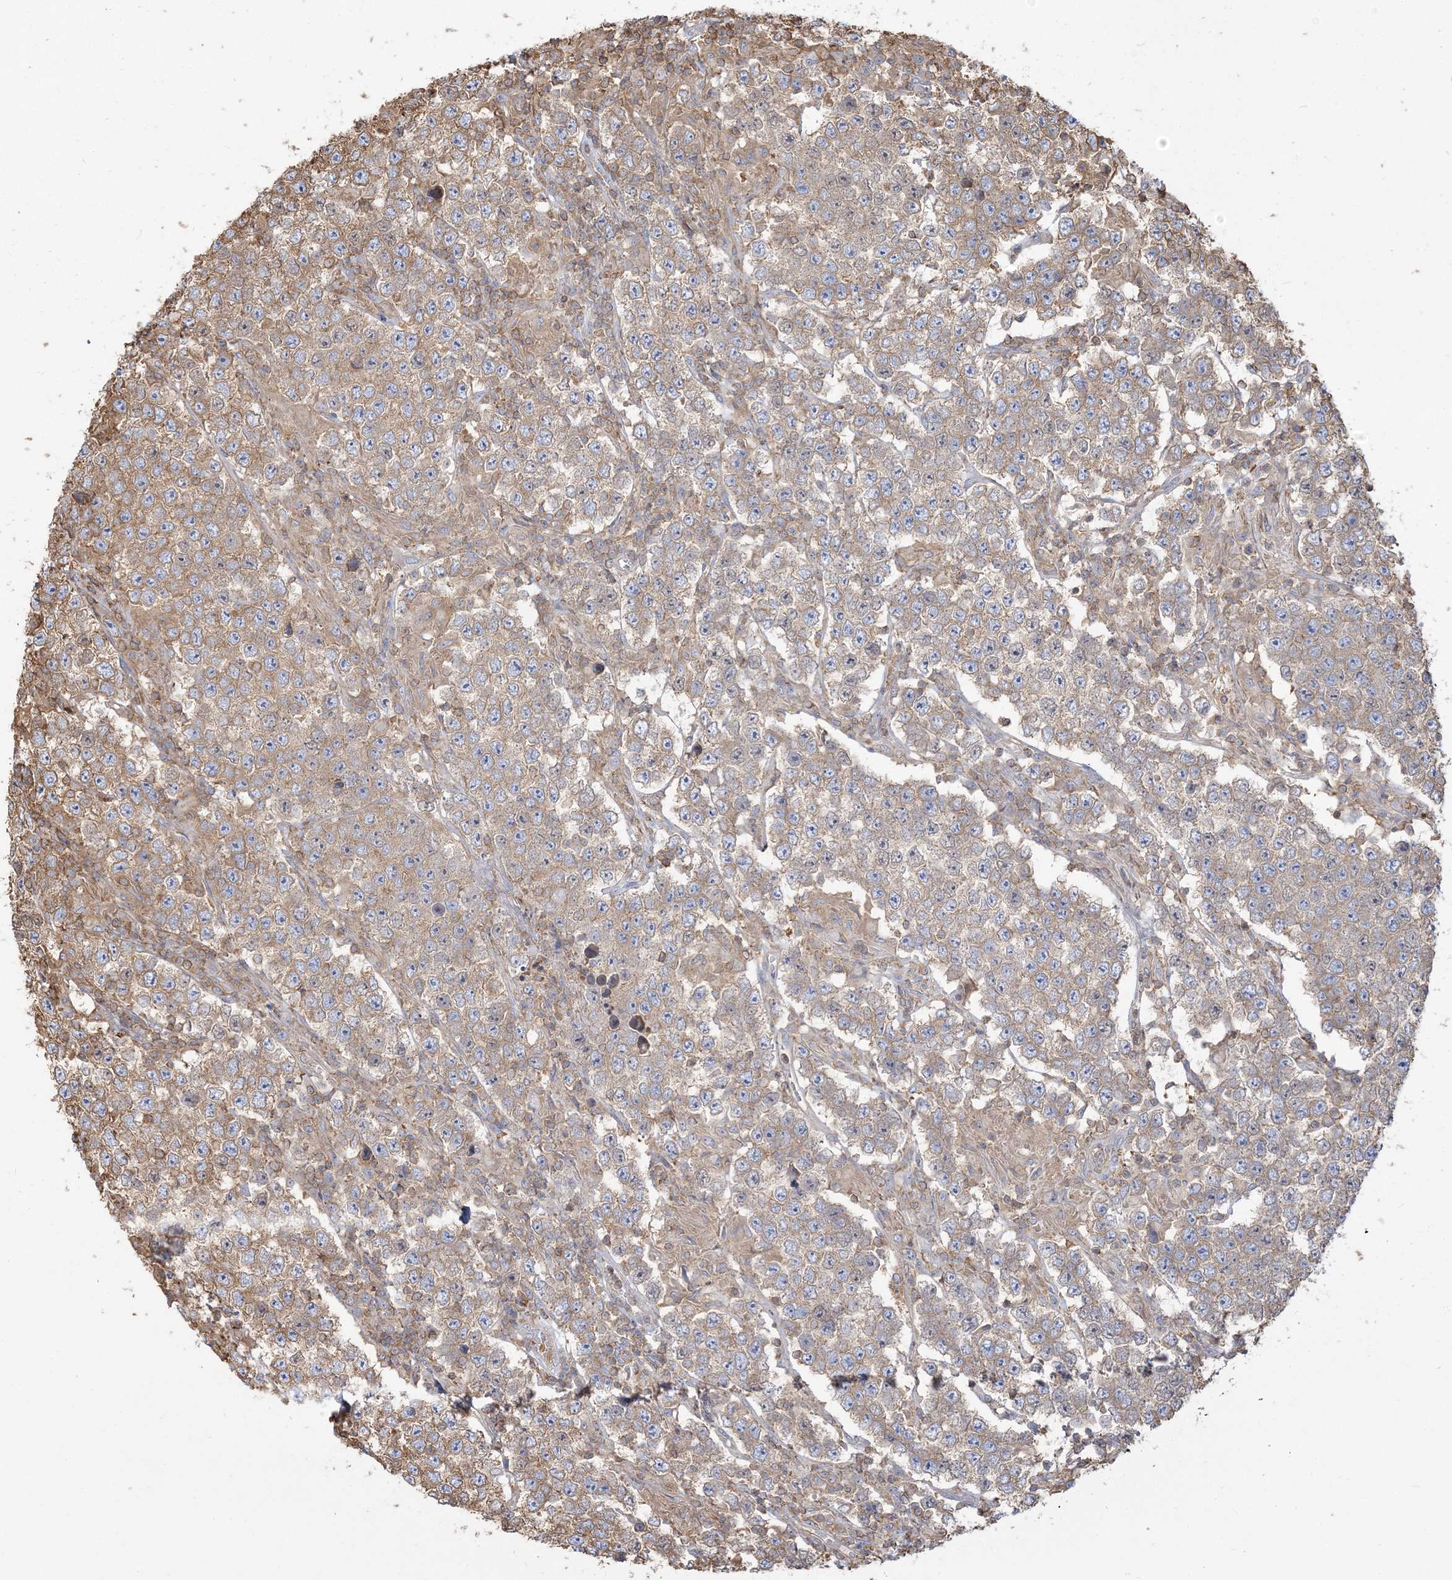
{"staining": {"intensity": "weak", "quantity": ">75%", "location": "cytoplasmic/membranous"}, "tissue": "testis cancer", "cell_type": "Tumor cells", "image_type": "cancer", "snomed": [{"axis": "morphology", "description": "Normal tissue, NOS"}, {"axis": "morphology", "description": "Urothelial carcinoma, High grade"}, {"axis": "morphology", "description": "Seminoma, NOS"}, {"axis": "morphology", "description": "Carcinoma, Embryonal, NOS"}, {"axis": "topography", "description": "Urinary bladder"}, {"axis": "topography", "description": "Testis"}], "caption": "Testis cancer tissue exhibits weak cytoplasmic/membranous staining in about >75% of tumor cells, visualized by immunohistochemistry. (DAB = brown stain, brightfield microscopy at high magnification).", "gene": "ANKS1A", "patient": {"sex": "male", "age": 41}}